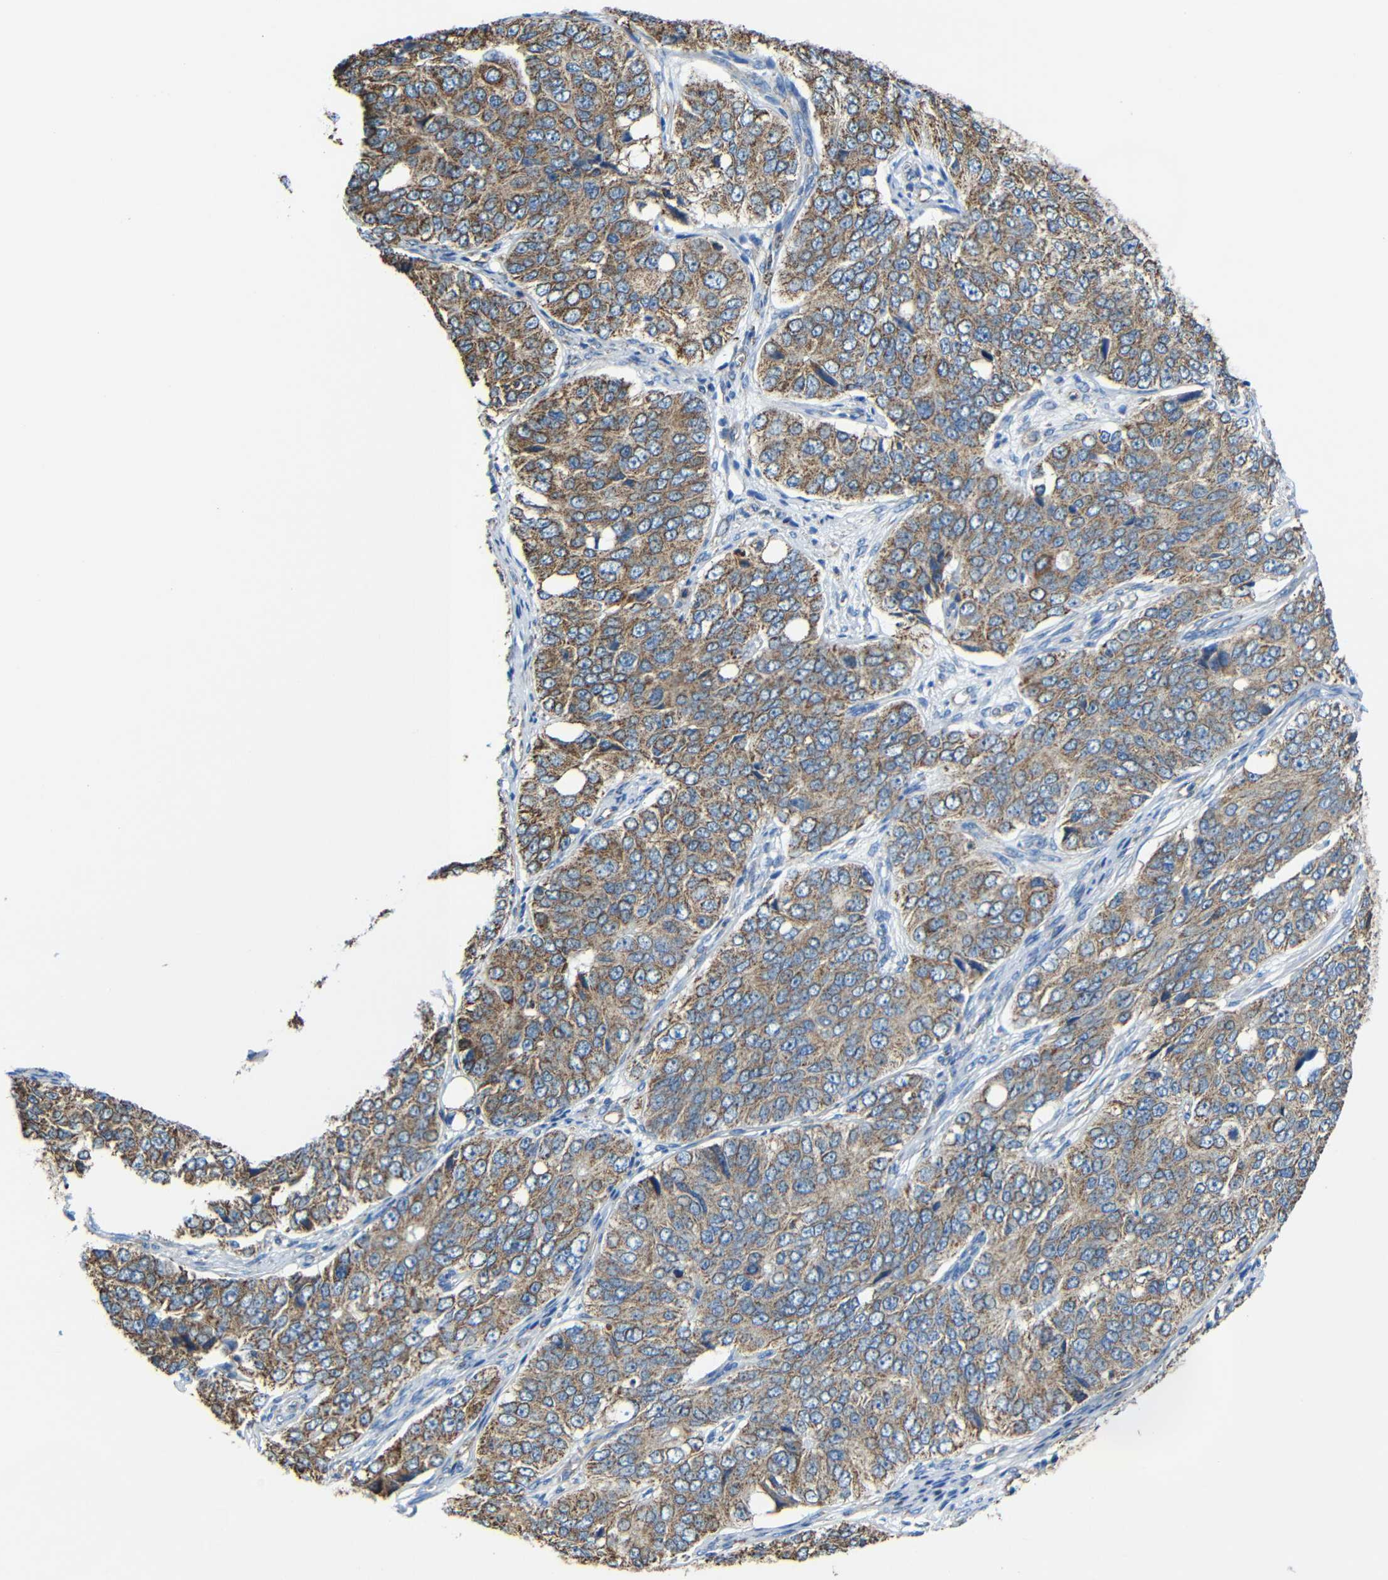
{"staining": {"intensity": "strong", "quantity": ">75%", "location": "cytoplasmic/membranous"}, "tissue": "ovarian cancer", "cell_type": "Tumor cells", "image_type": "cancer", "snomed": [{"axis": "morphology", "description": "Carcinoma, endometroid"}, {"axis": "topography", "description": "Ovary"}], "caption": "Endometroid carcinoma (ovarian) was stained to show a protein in brown. There is high levels of strong cytoplasmic/membranous staining in approximately >75% of tumor cells.", "gene": "INTS6L", "patient": {"sex": "female", "age": 51}}